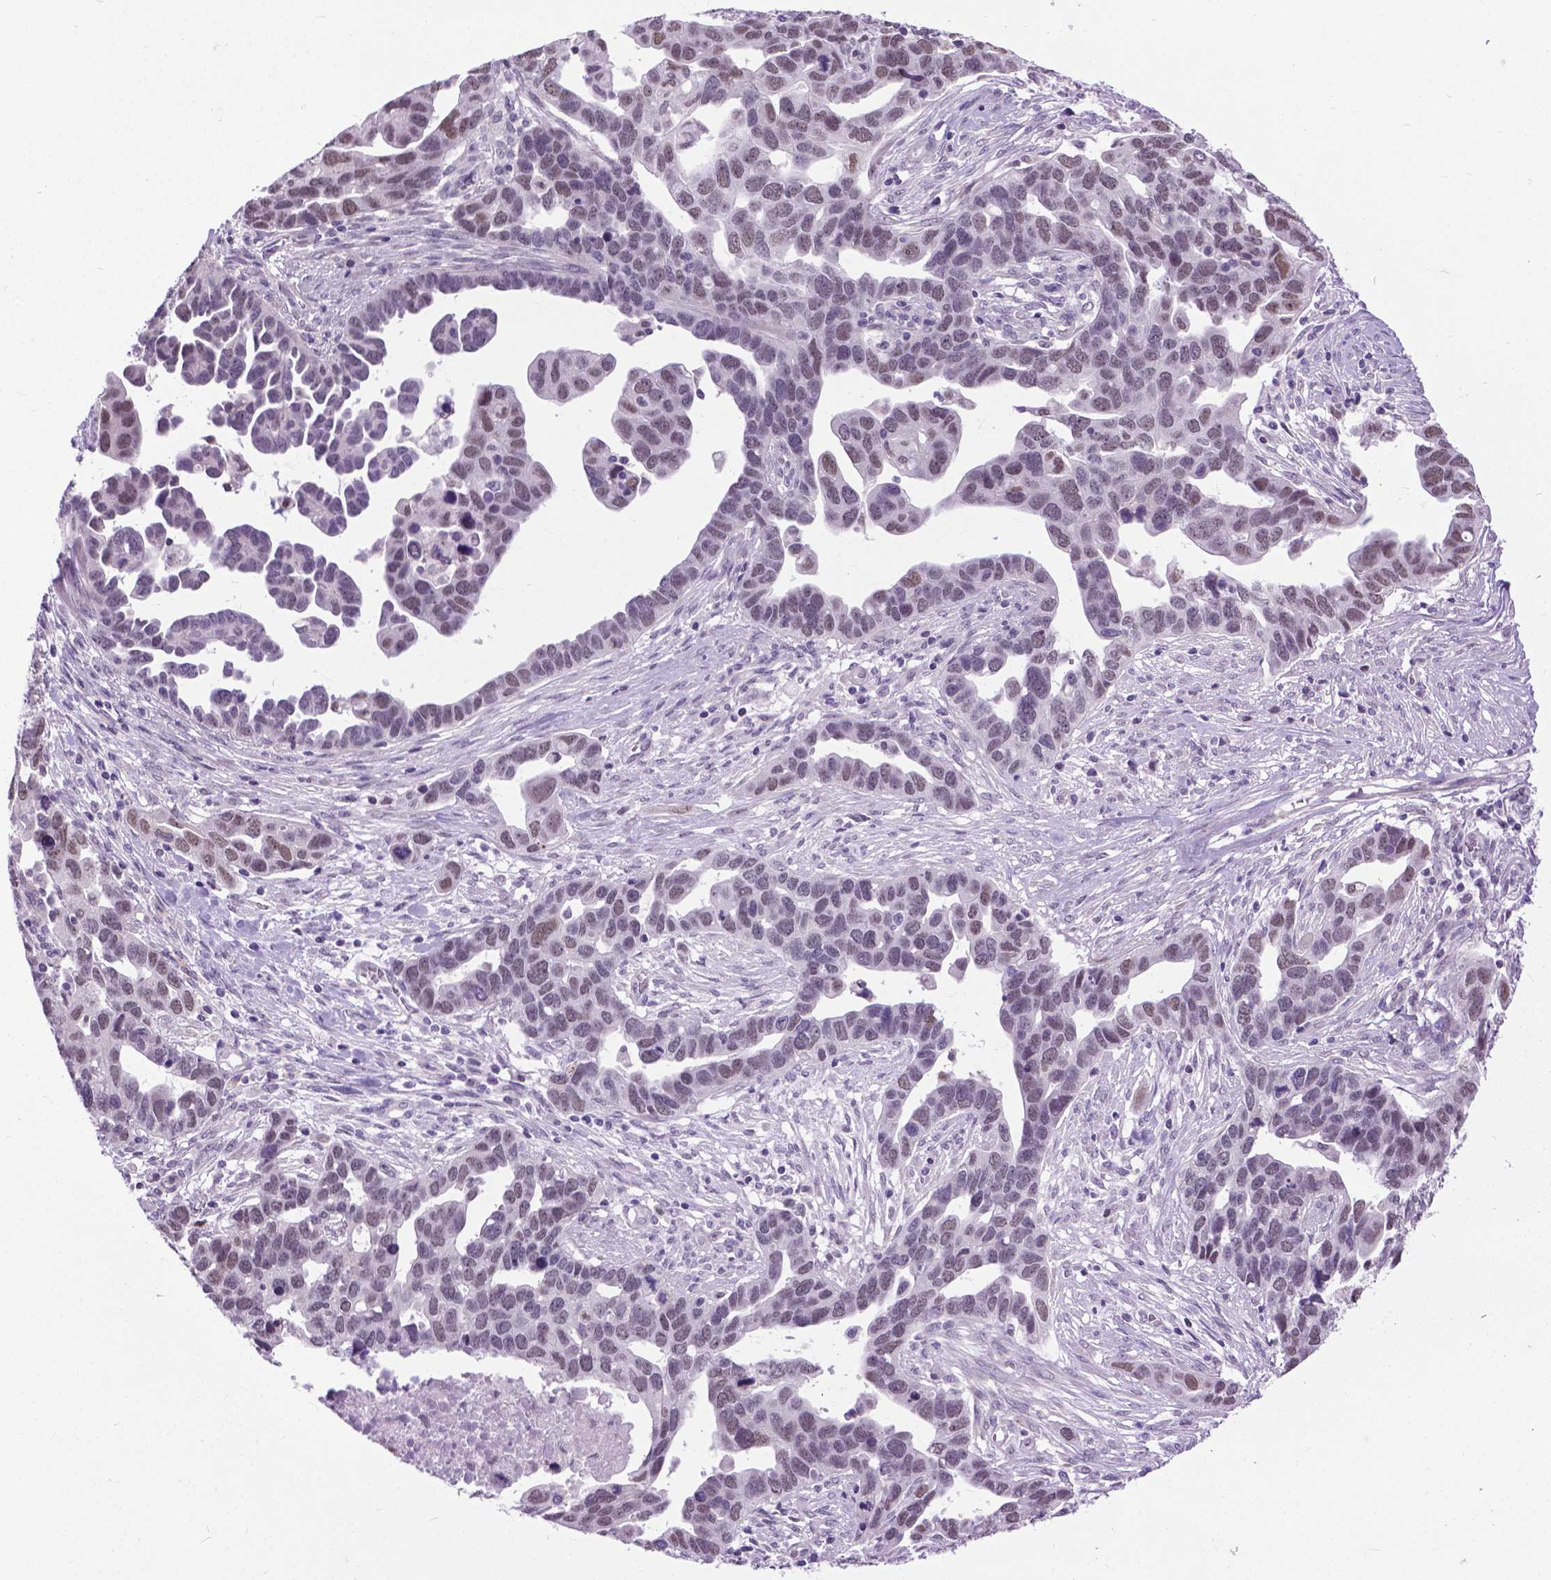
{"staining": {"intensity": "moderate", "quantity": "25%-75%", "location": "cytoplasmic/membranous"}, "tissue": "ovarian cancer", "cell_type": "Tumor cells", "image_type": "cancer", "snomed": [{"axis": "morphology", "description": "Cystadenocarcinoma, serous, NOS"}, {"axis": "topography", "description": "Ovary"}], "caption": "This histopathology image shows IHC staining of ovarian cancer, with medium moderate cytoplasmic/membranous staining in approximately 25%-75% of tumor cells.", "gene": "APCDD1L", "patient": {"sex": "female", "age": 54}}